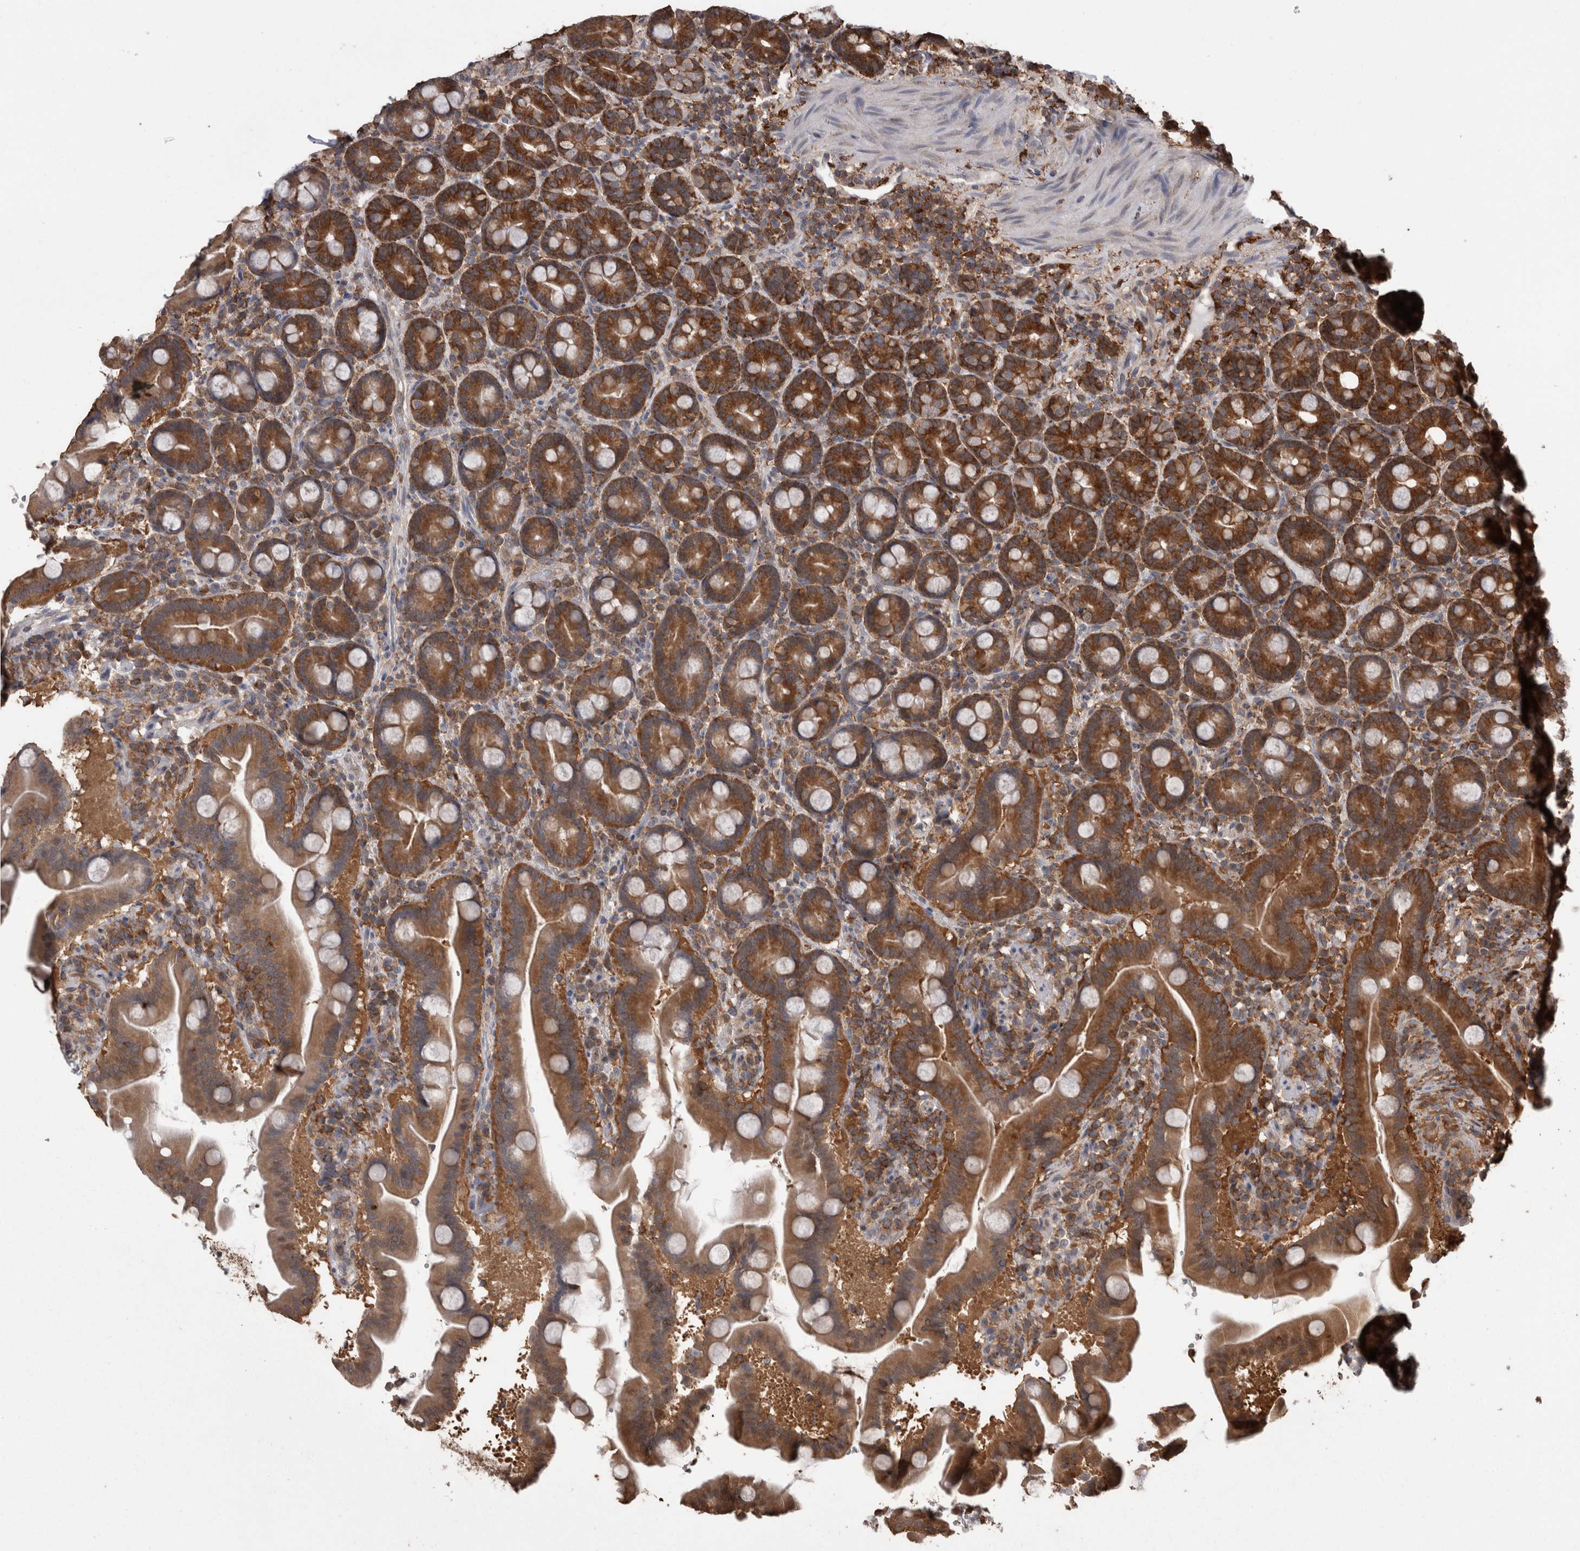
{"staining": {"intensity": "strong", "quantity": ">75%", "location": "cytoplasmic/membranous"}, "tissue": "duodenum", "cell_type": "Glandular cells", "image_type": "normal", "snomed": [{"axis": "morphology", "description": "Normal tissue, NOS"}, {"axis": "topography", "description": "Duodenum"}], "caption": "IHC photomicrograph of normal duodenum stained for a protein (brown), which shows high levels of strong cytoplasmic/membranous staining in about >75% of glandular cells.", "gene": "DDX6", "patient": {"sex": "male", "age": 54}}